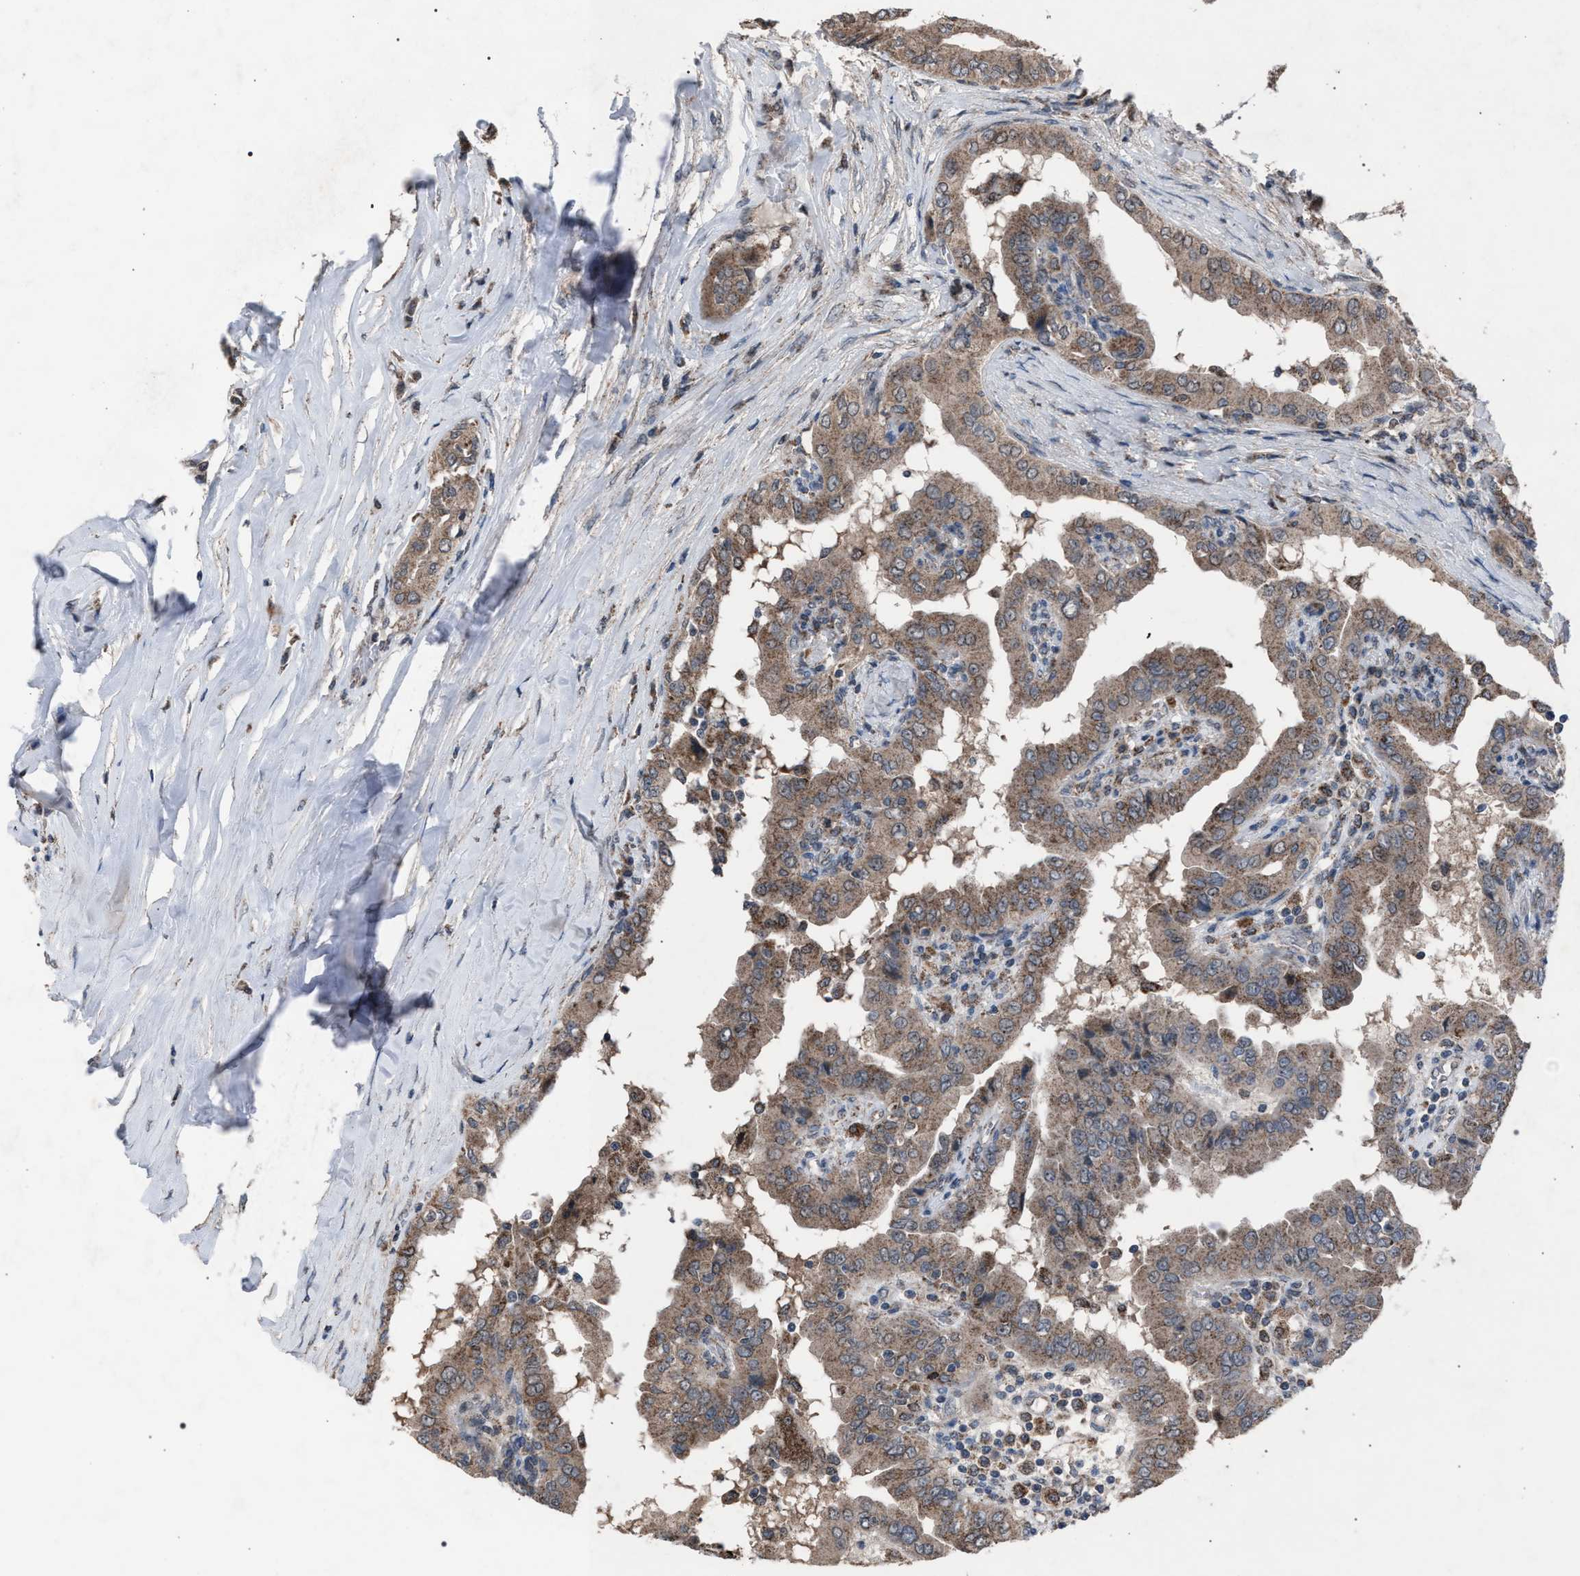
{"staining": {"intensity": "weak", "quantity": ">75%", "location": "cytoplasmic/membranous"}, "tissue": "thyroid cancer", "cell_type": "Tumor cells", "image_type": "cancer", "snomed": [{"axis": "morphology", "description": "Papillary adenocarcinoma, NOS"}, {"axis": "topography", "description": "Thyroid gland"}], "caption": "About >75% of tumor cells in thyroid cancer (papillary adenocarcinoma) display weak cytoplasmic/membranous protein positivity as visualized by brown immunohistochemical staining.", "gene": "HSD17B4", "patient": {"sex": "male", "age": 33}}